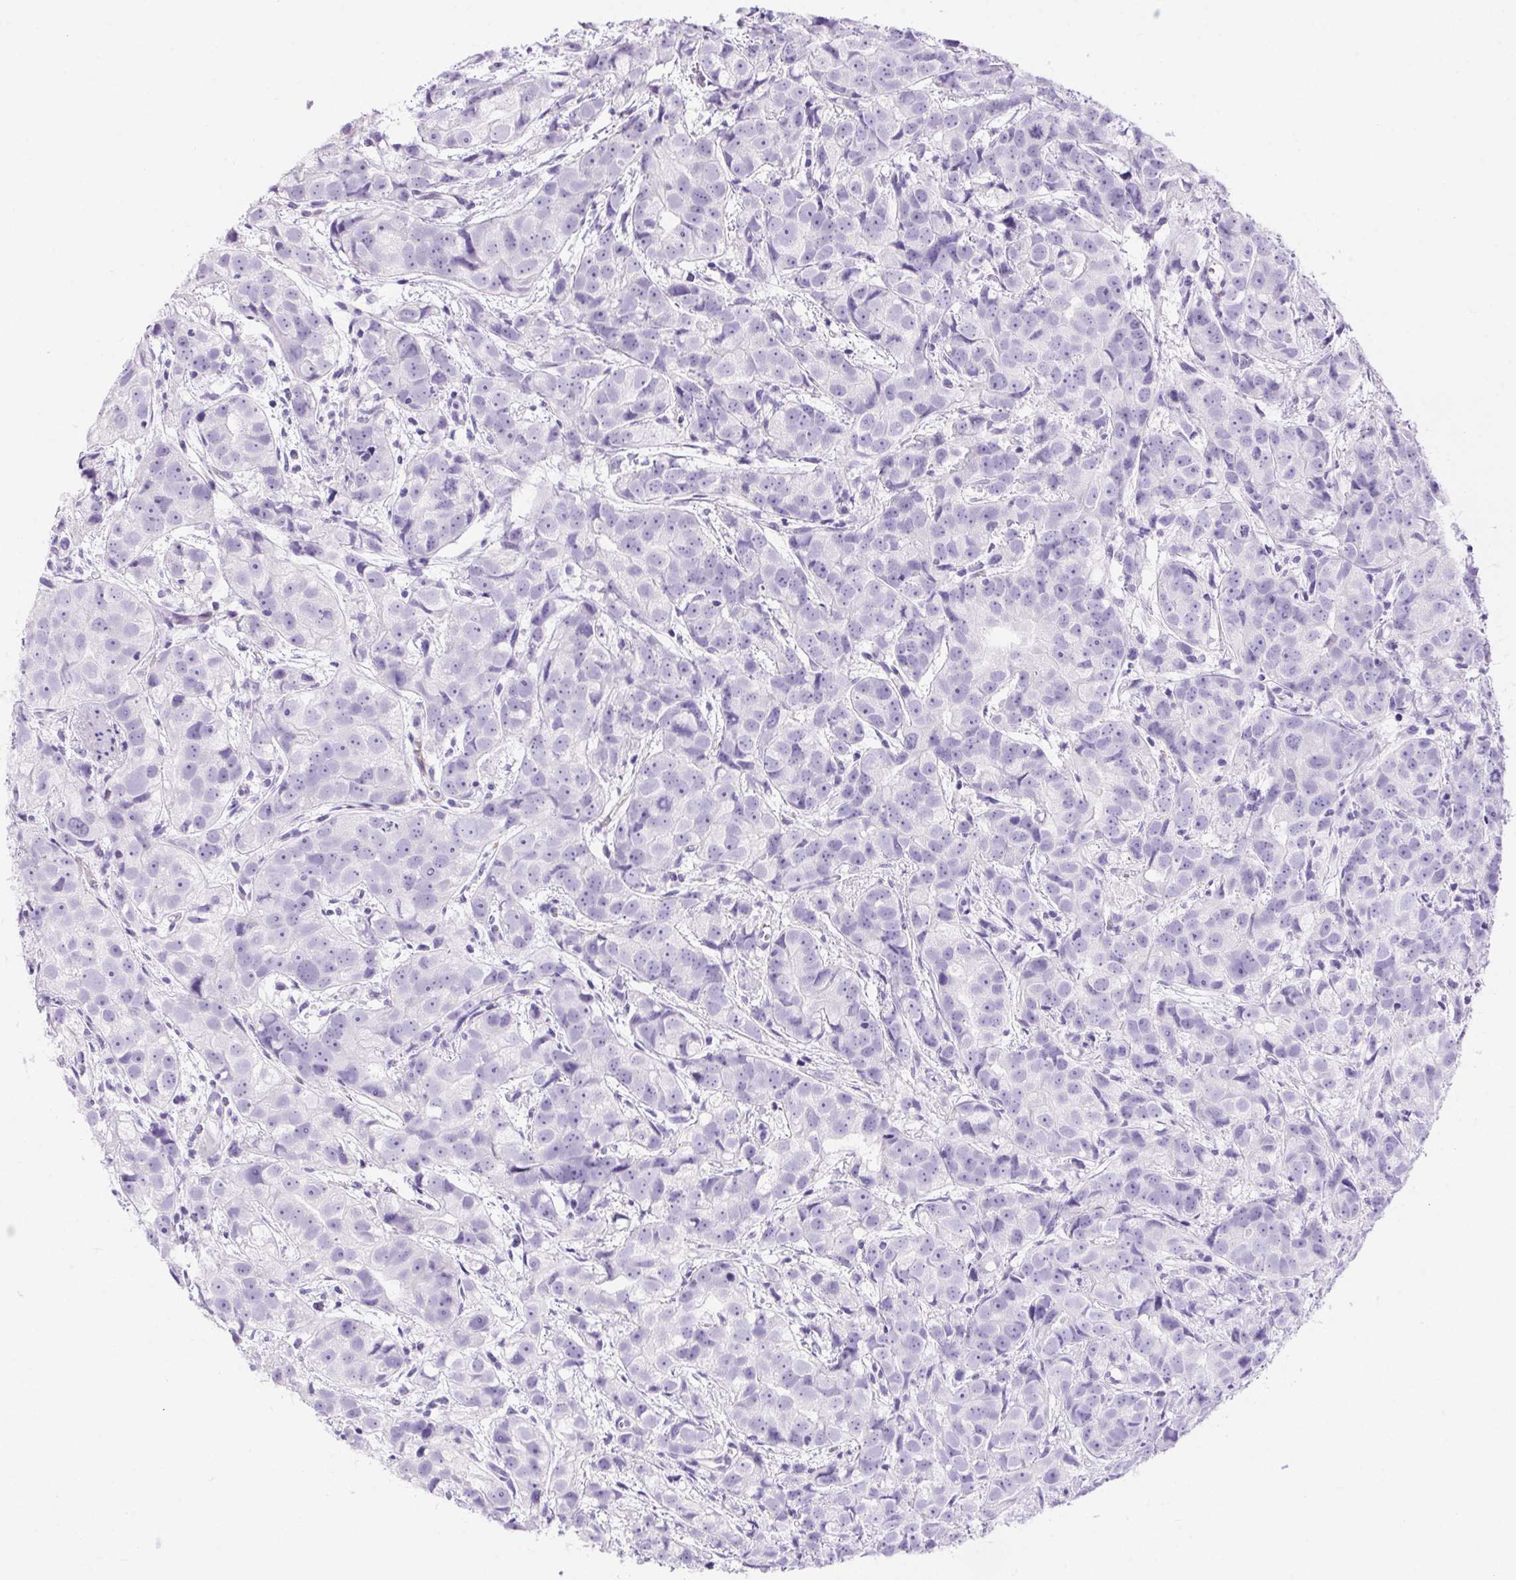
{"staining": {"intensity": "negative", "quantity": "none", "location": "none"}, "tissue": "prostate cancer", "cell_type": "Tumor cells", "image_type": "cancer", "snomed": [{"axis": "morphology", "description": "Adenocarcinoma, High grade"}, {"axis": "topography", "description": "Prostate"}], "caption": "This is an immunohistochemistry micrograph of prostate high-grade adenocarcinoma. There is no staining in tumor cells.", "gene": "ERP27", "patient": {"sex": "male", "age": 68}}